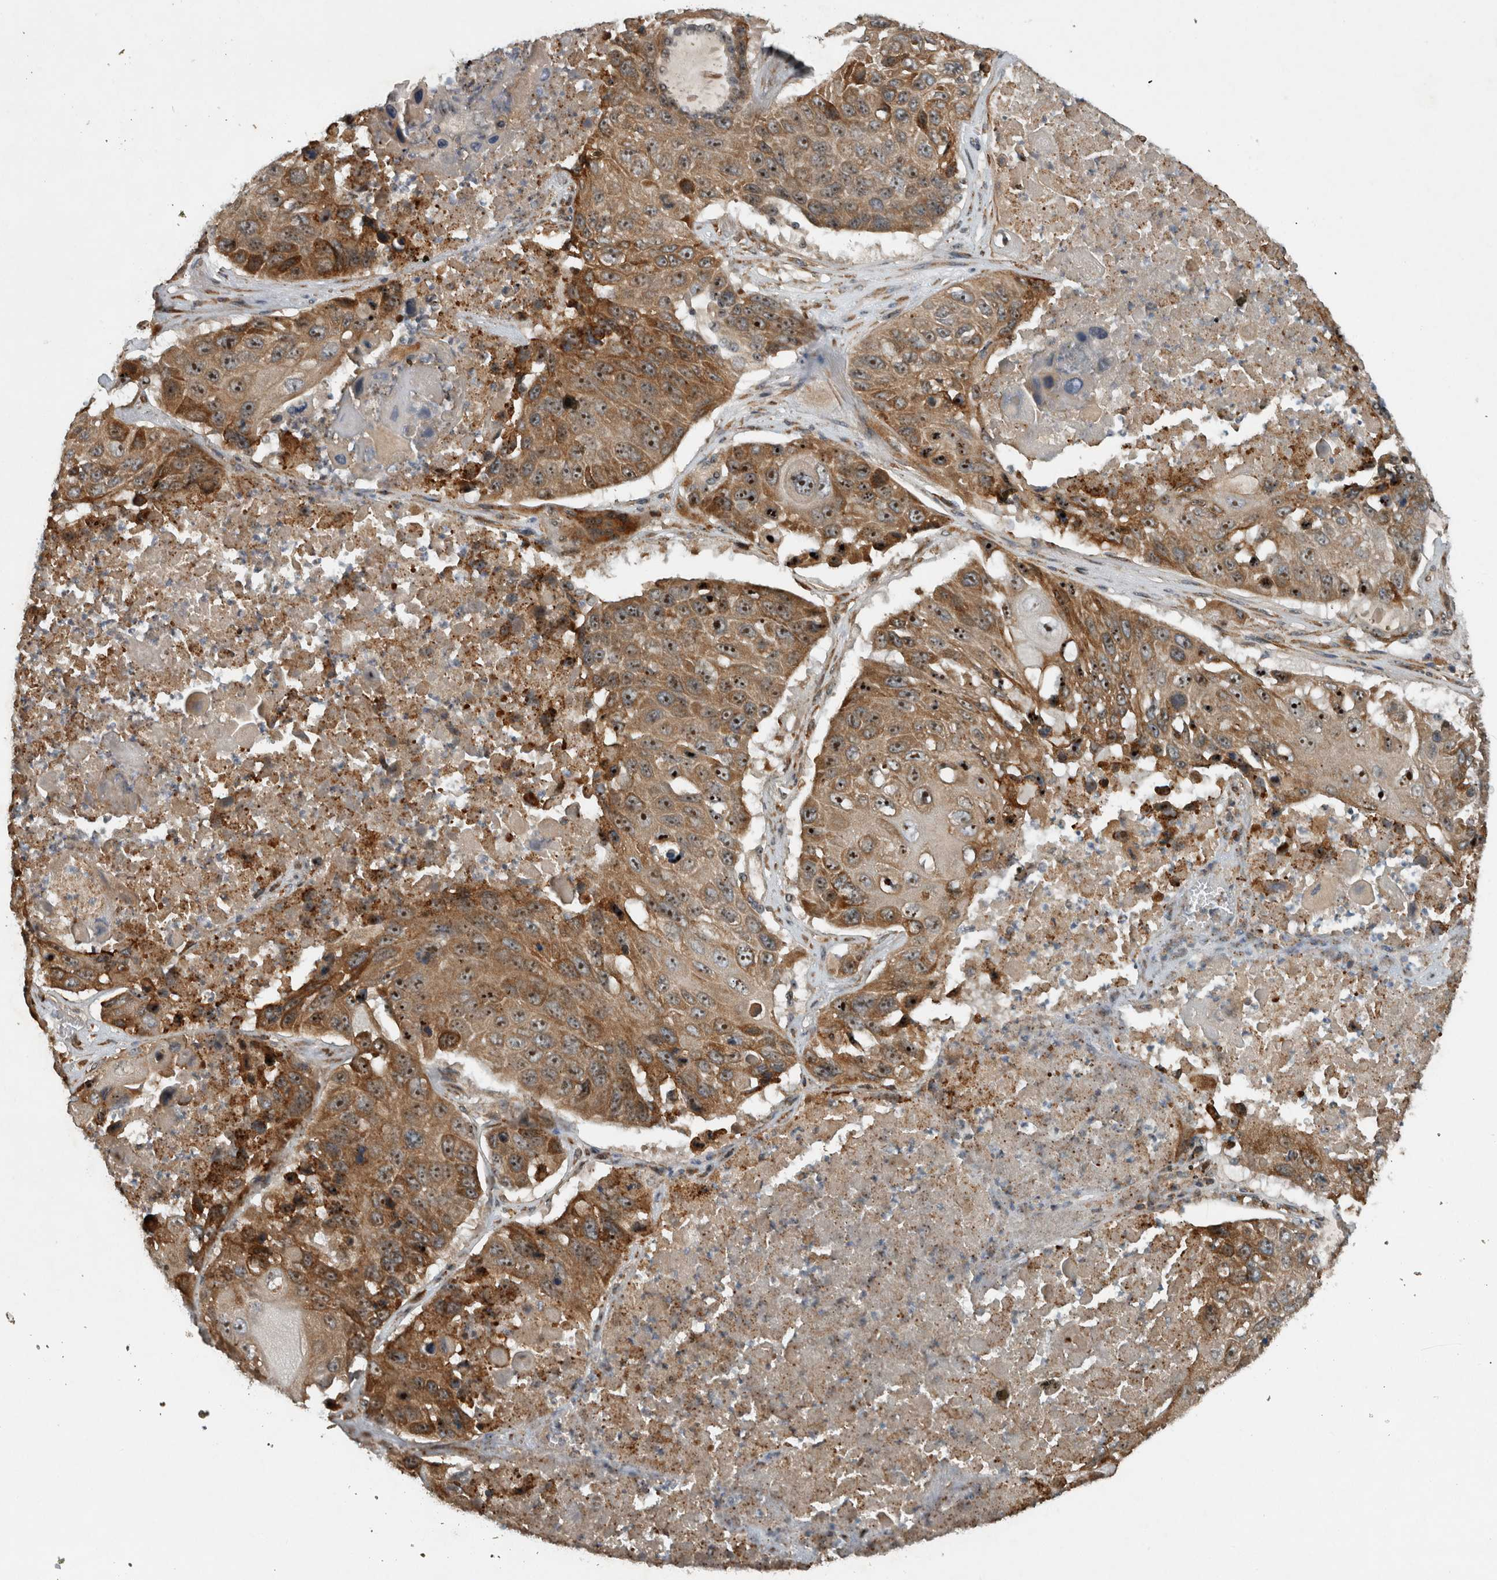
{"staining": {"intensity": "moderate", "quantity": ">75%", "location": "cytoplasmic/membranous,nuclear"}, "tissue": "lung cancer", "cell_type": "Tumor cells", "image_type": "cancer", "snomed": [{"axis": "morphology", "description": "Squamous cell carcinoma, NOS"}, {"axis": "topography", "description": "Lung"}], "caption": "A brown stain shows moderate cytoplasmic/membranous and nuclear staining of a protein in lung squamous cell carcinoma tumor cells.", "gene": "GPR137B", "patient": {"sex": "male", "age": 61}}